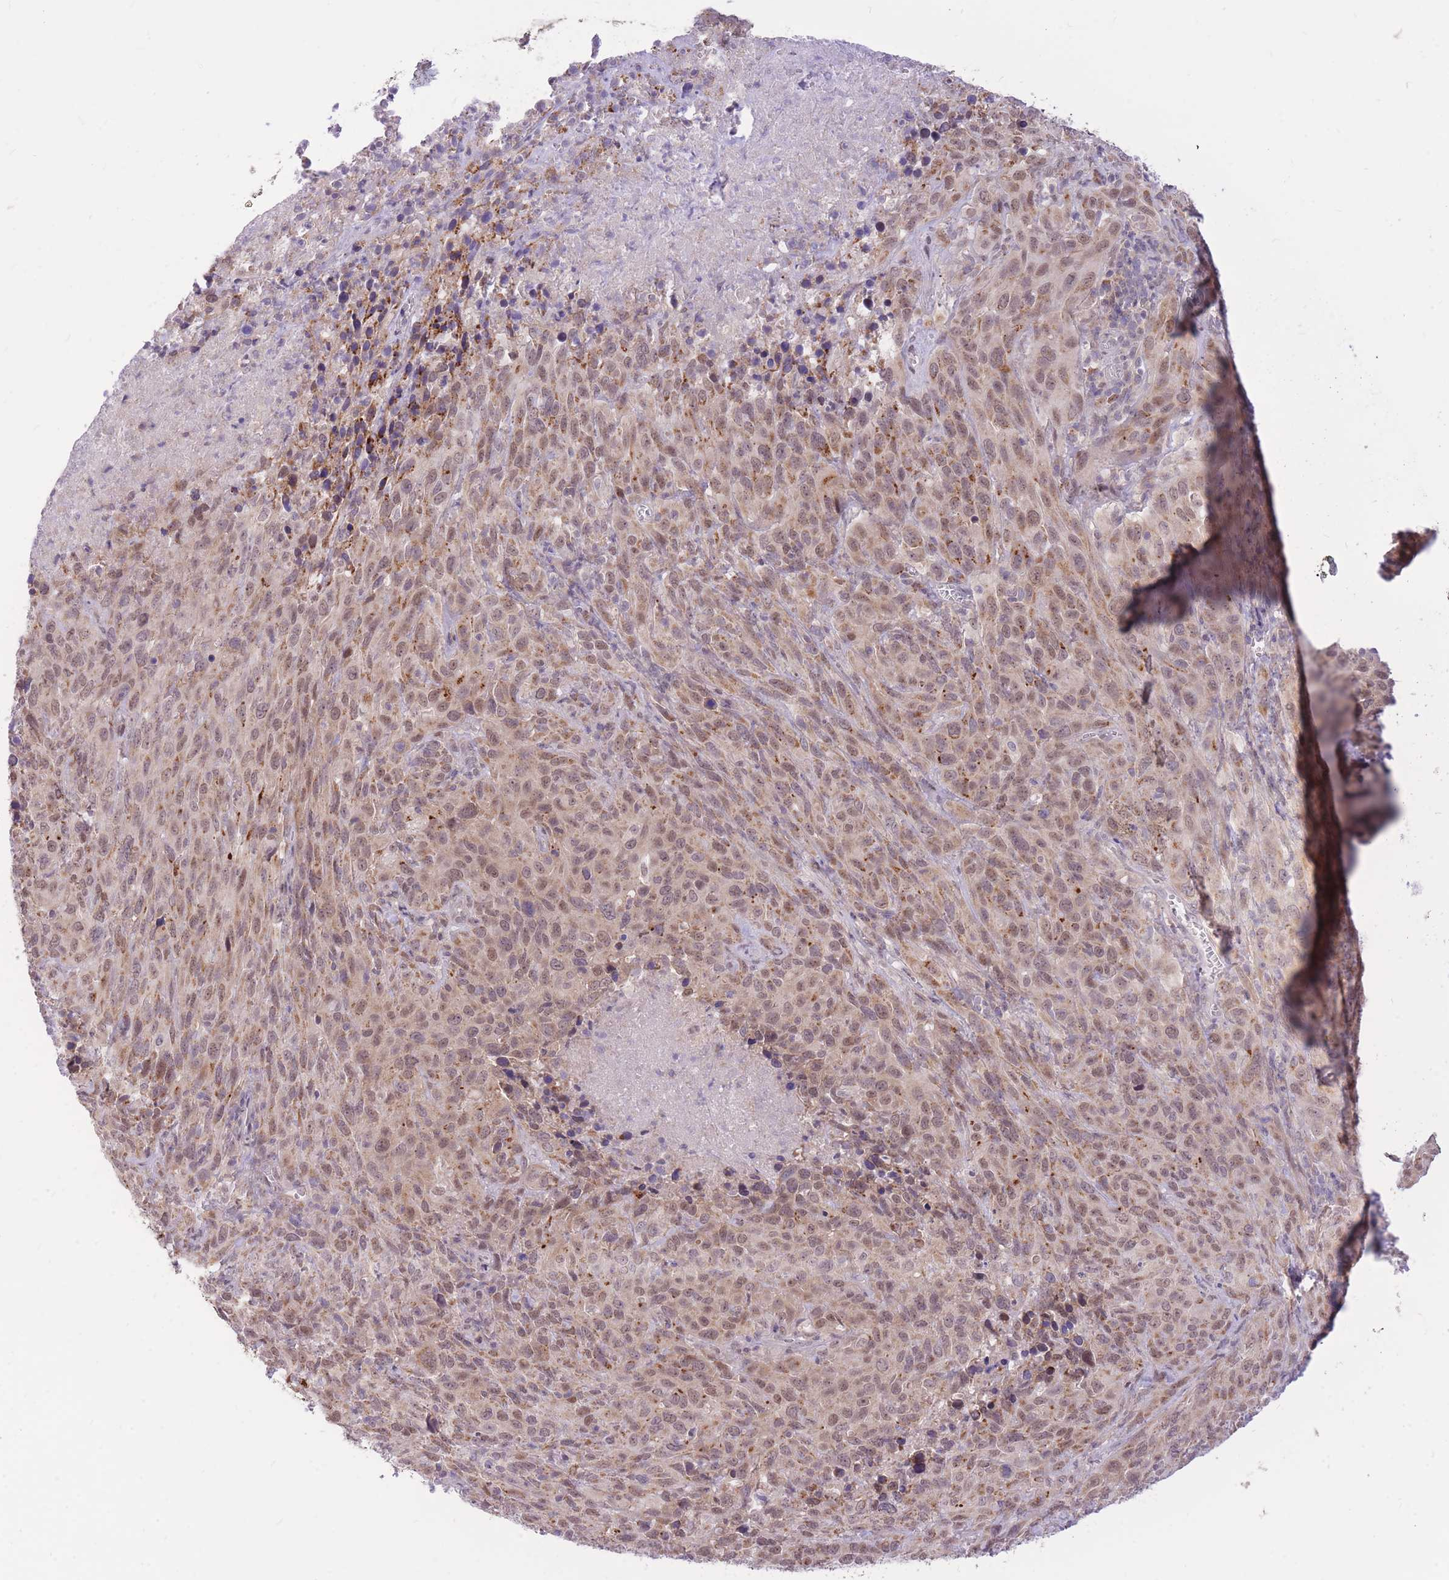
{"staining": {"intensity": "moderate", "quantity": ">75%", "location": "cytoplasmic/membranous,nuclear"}, "tissue": "cervical cancer", "cell_type": "Tumor cells", "image_type": "cancer", "snomed": [{"axis": "morphology", "description": "Squamous cell carcinoma, NOS"}, {"axis": "topography", "description": "Cervix"}], "caption": "A brown stain labels moderate cytoplasmic/membranous and nuclear staining of a protein in cervical cancer (squamous cell carcinoma) tumor cells.", "gene": "MINDY2", "patient": {"sex": "female", "age": 51}}